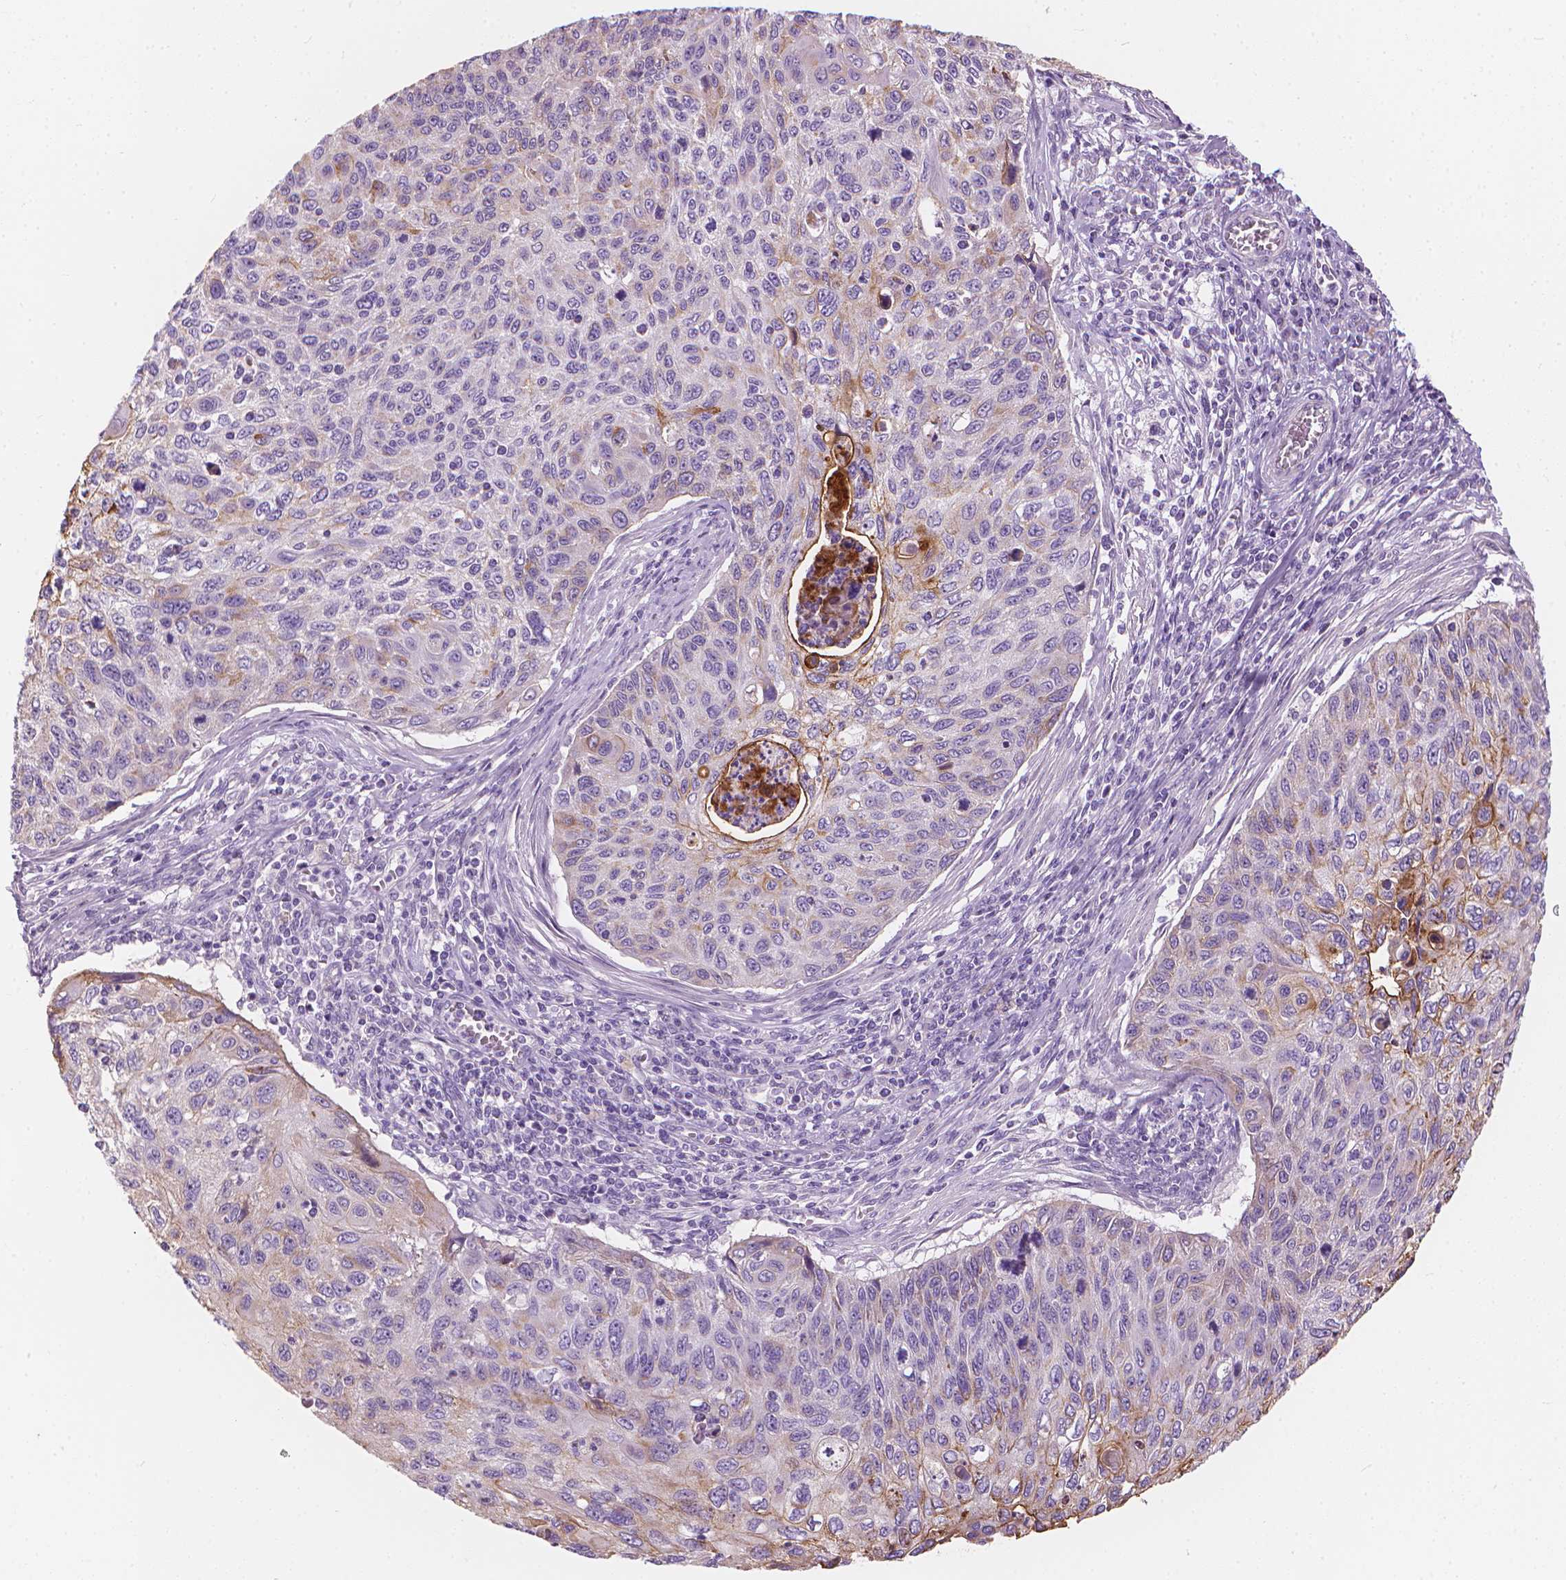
{"staining": {"intensity": "moderate", "quantity": "<25%", "location": "cytoplasmic/membranous"}, "tissue": "cervical cancer", "cell_type": "Tumor cells", "image_type": "cancer", "snomed": [{"axis": "morphology", "description": "Squamous cell carcinoma, NOS"}, {"axis": "topography", "description": "Cervix"}], "caption": "Immunohistochemical staining of human squamous cell carcinoma (cervical) demonstrates low levels of moderate cytoplasmic/membranous protein expression in about <25% of tumor cells.", "gene": "GPRC5A", "patient": {"sex": "female", "age": 70}}